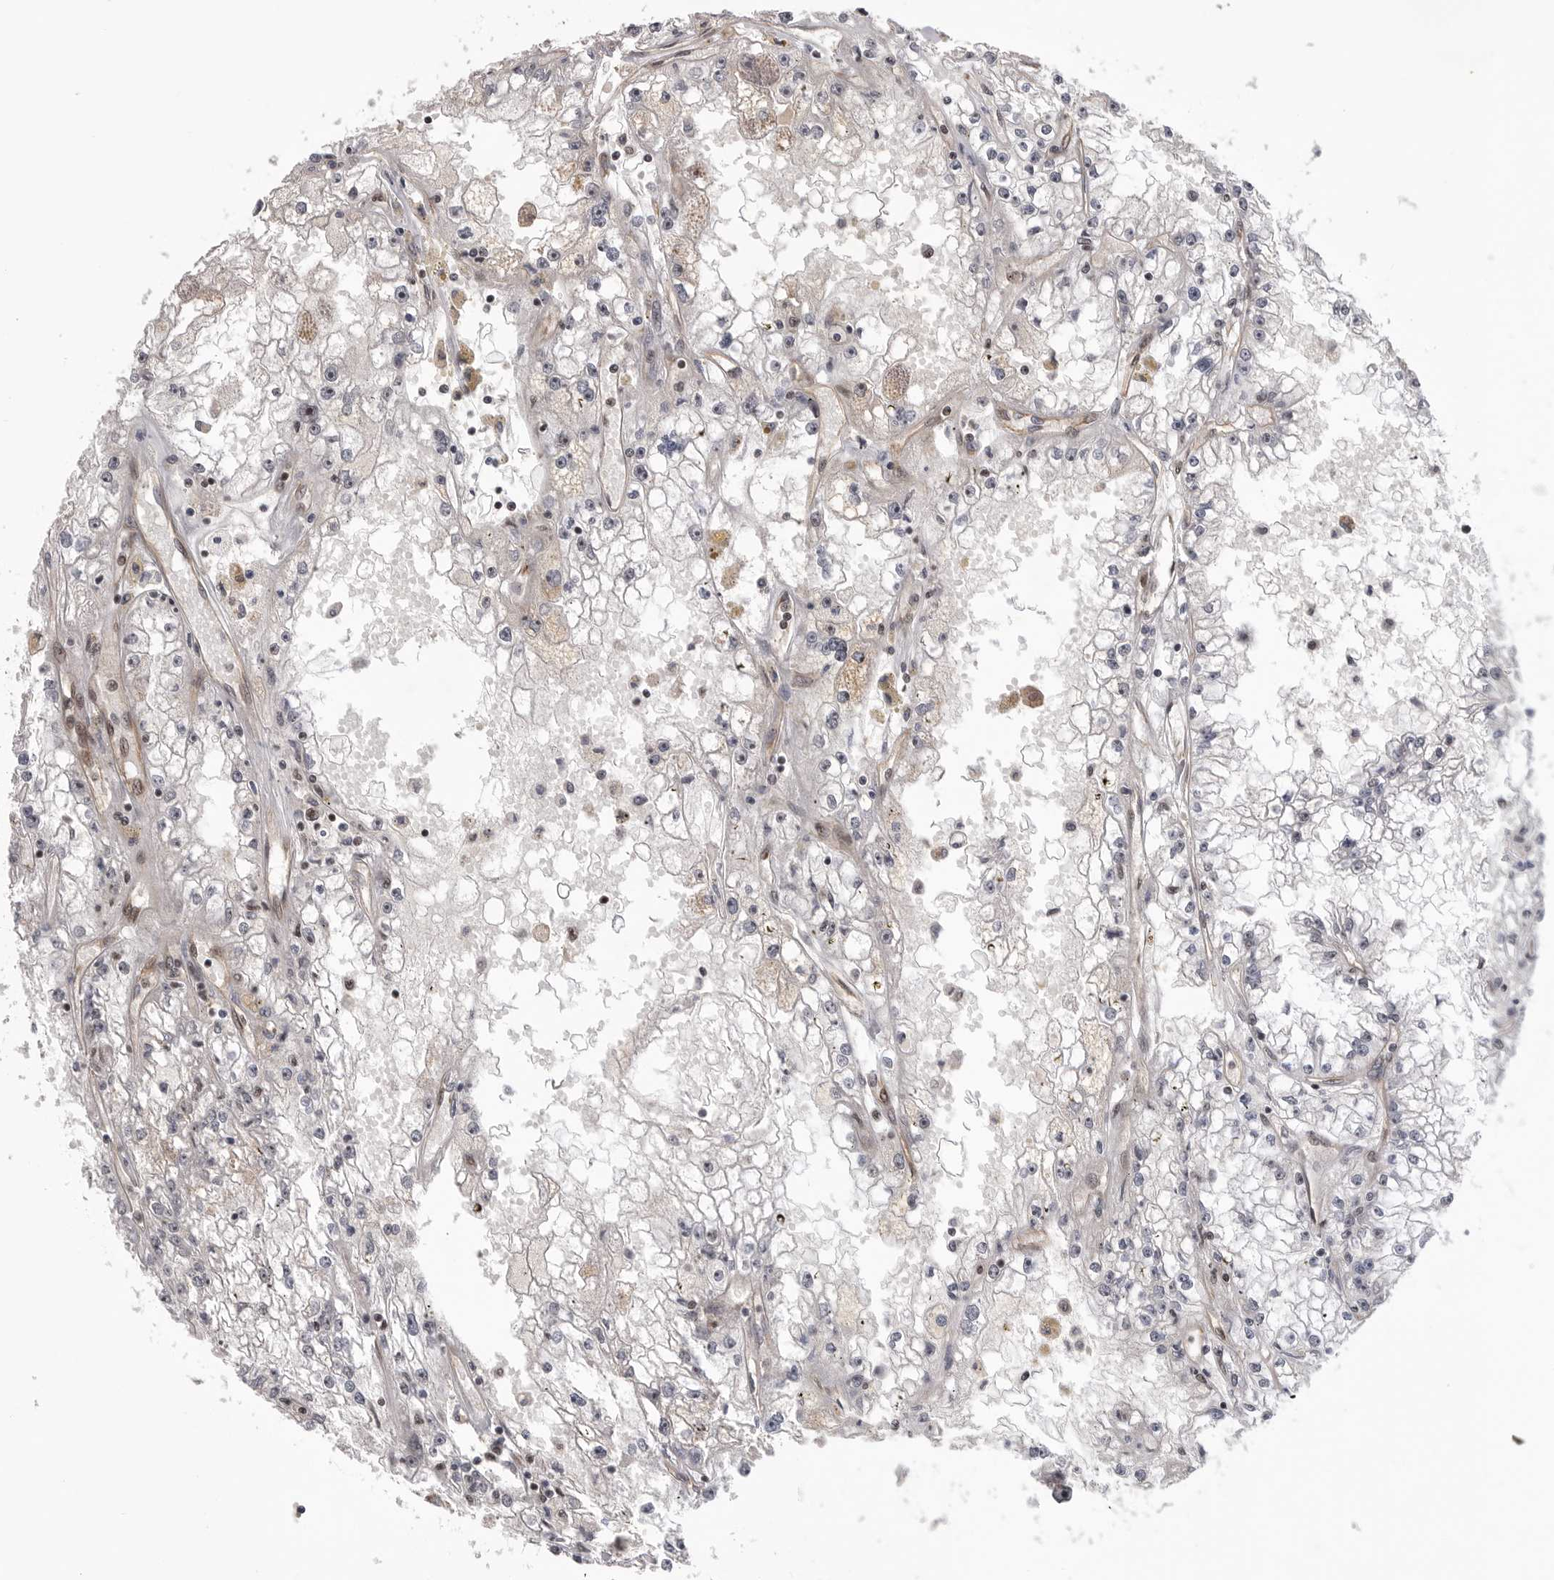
{"staining": {"intensity": "negative", "quantity": "none", "location": "none"}, "tissue": "renal cancer", "cell_type": "Tumor cells", "image_type": "cancer", "snomed": [{"axis": "morphology", "description": "Adenocarcinoma, NOS"}, {"axis": "topography", "description": "Kidney"}], "caption": "A high-resolution micrograph shows IHC staining of adenocarcinoma (renal), which shows no significant expression in tumor cells.", "gene": "PPP1R8", "patient": {"sex": "male", "age": 56}}